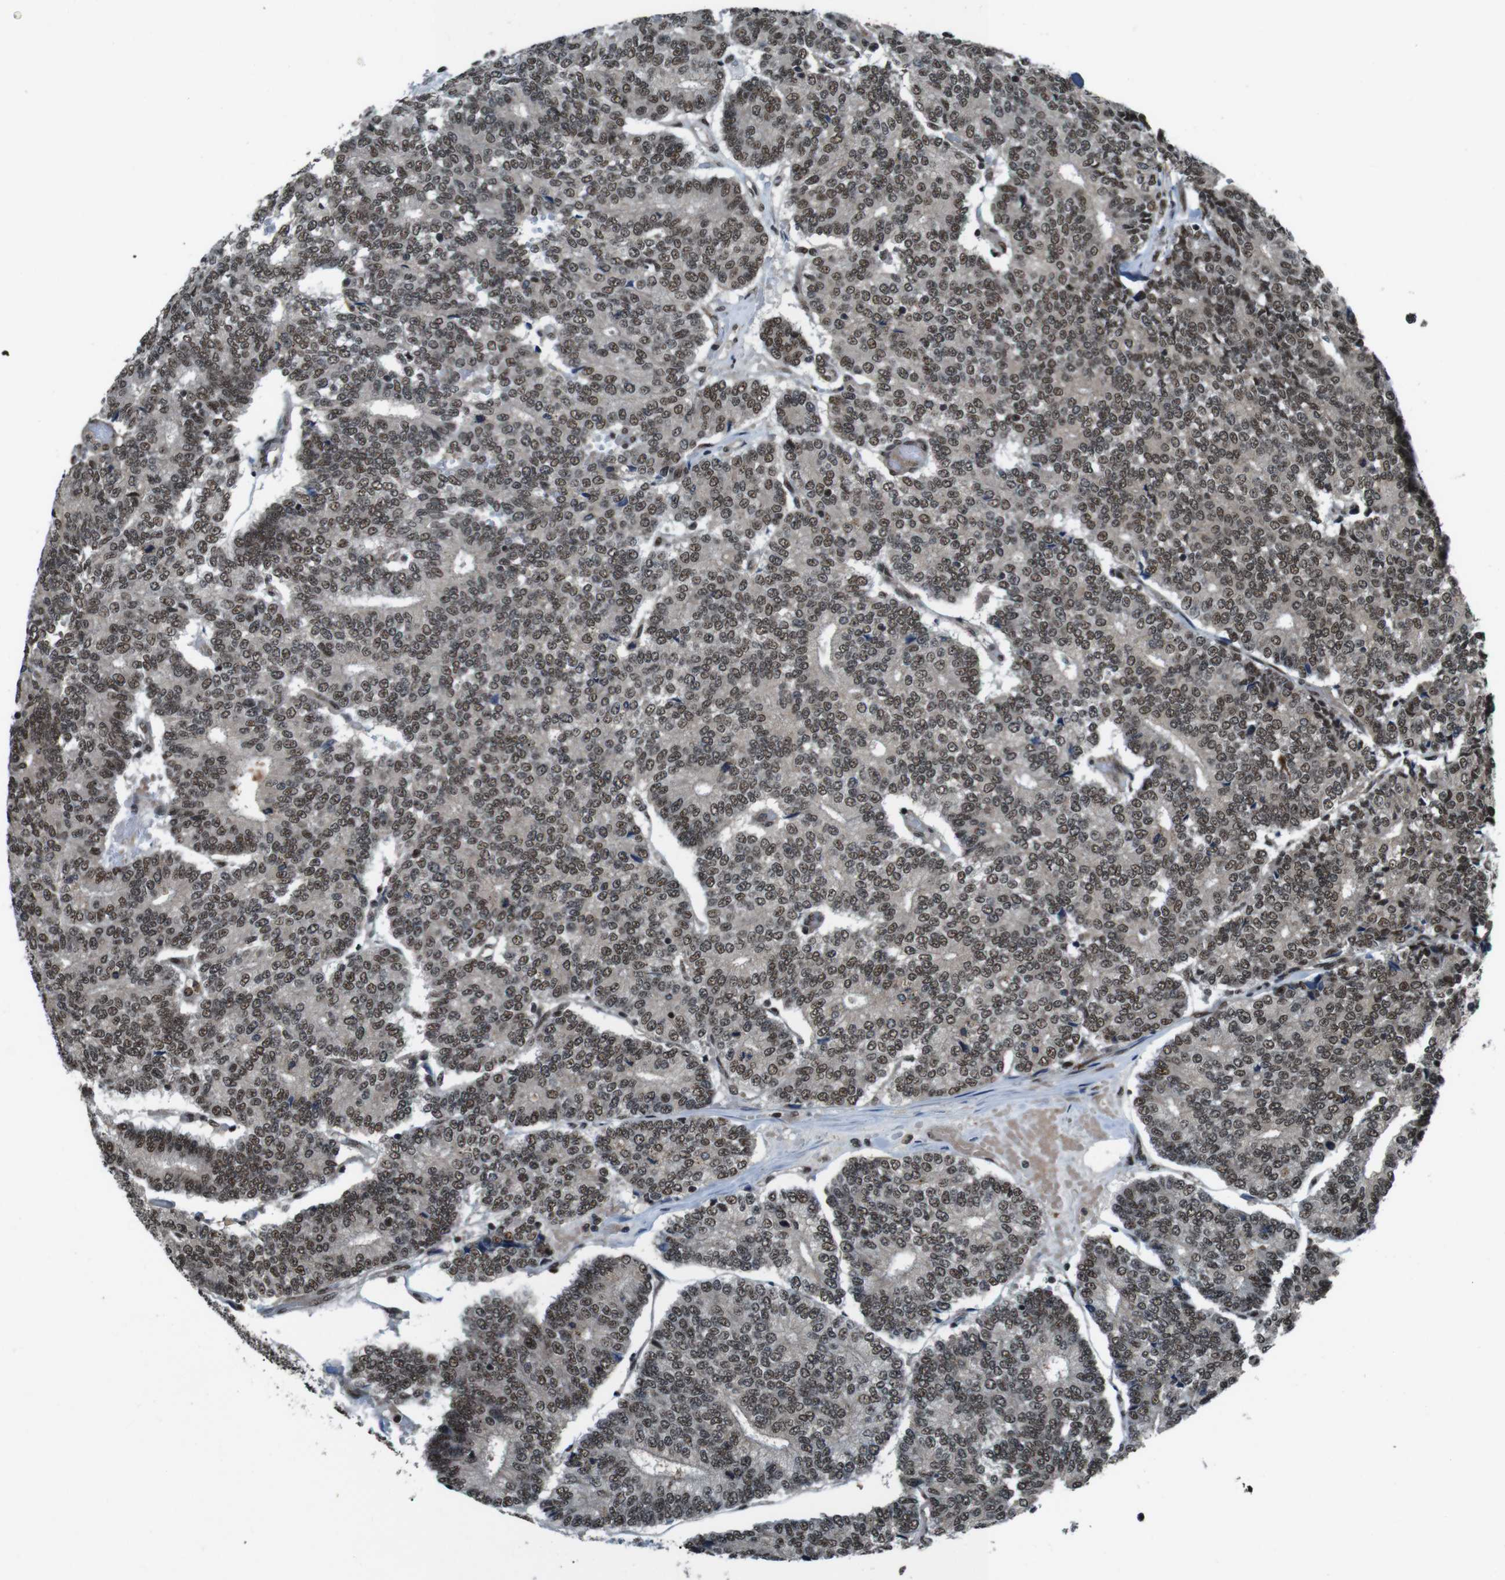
{"staining": {"intensity": "moderate", "quantity": ">75%", "location": "nuclear"}, "tissue": "prostate cancer", "cell_type": "Tumor cells", "image_type": "cancer", "snomed": [{"axis": "morphology", "description": "Normal tissue, NOS"}, {"axis": "morphology", "description": "Adenocarcinoma, High grade"}, {"axis": "topography", "description": "Prostate"}, {"axis": "topography", "description": "Seminal veicle"}], "caption": "Prostate cancer tissue reveals moderate nuclear staining in approximately >75% of tumor cells, visualized by immunohistochemistry.", "gene": "NR4A2", "patient": {"sex": "male", "age": 55}}